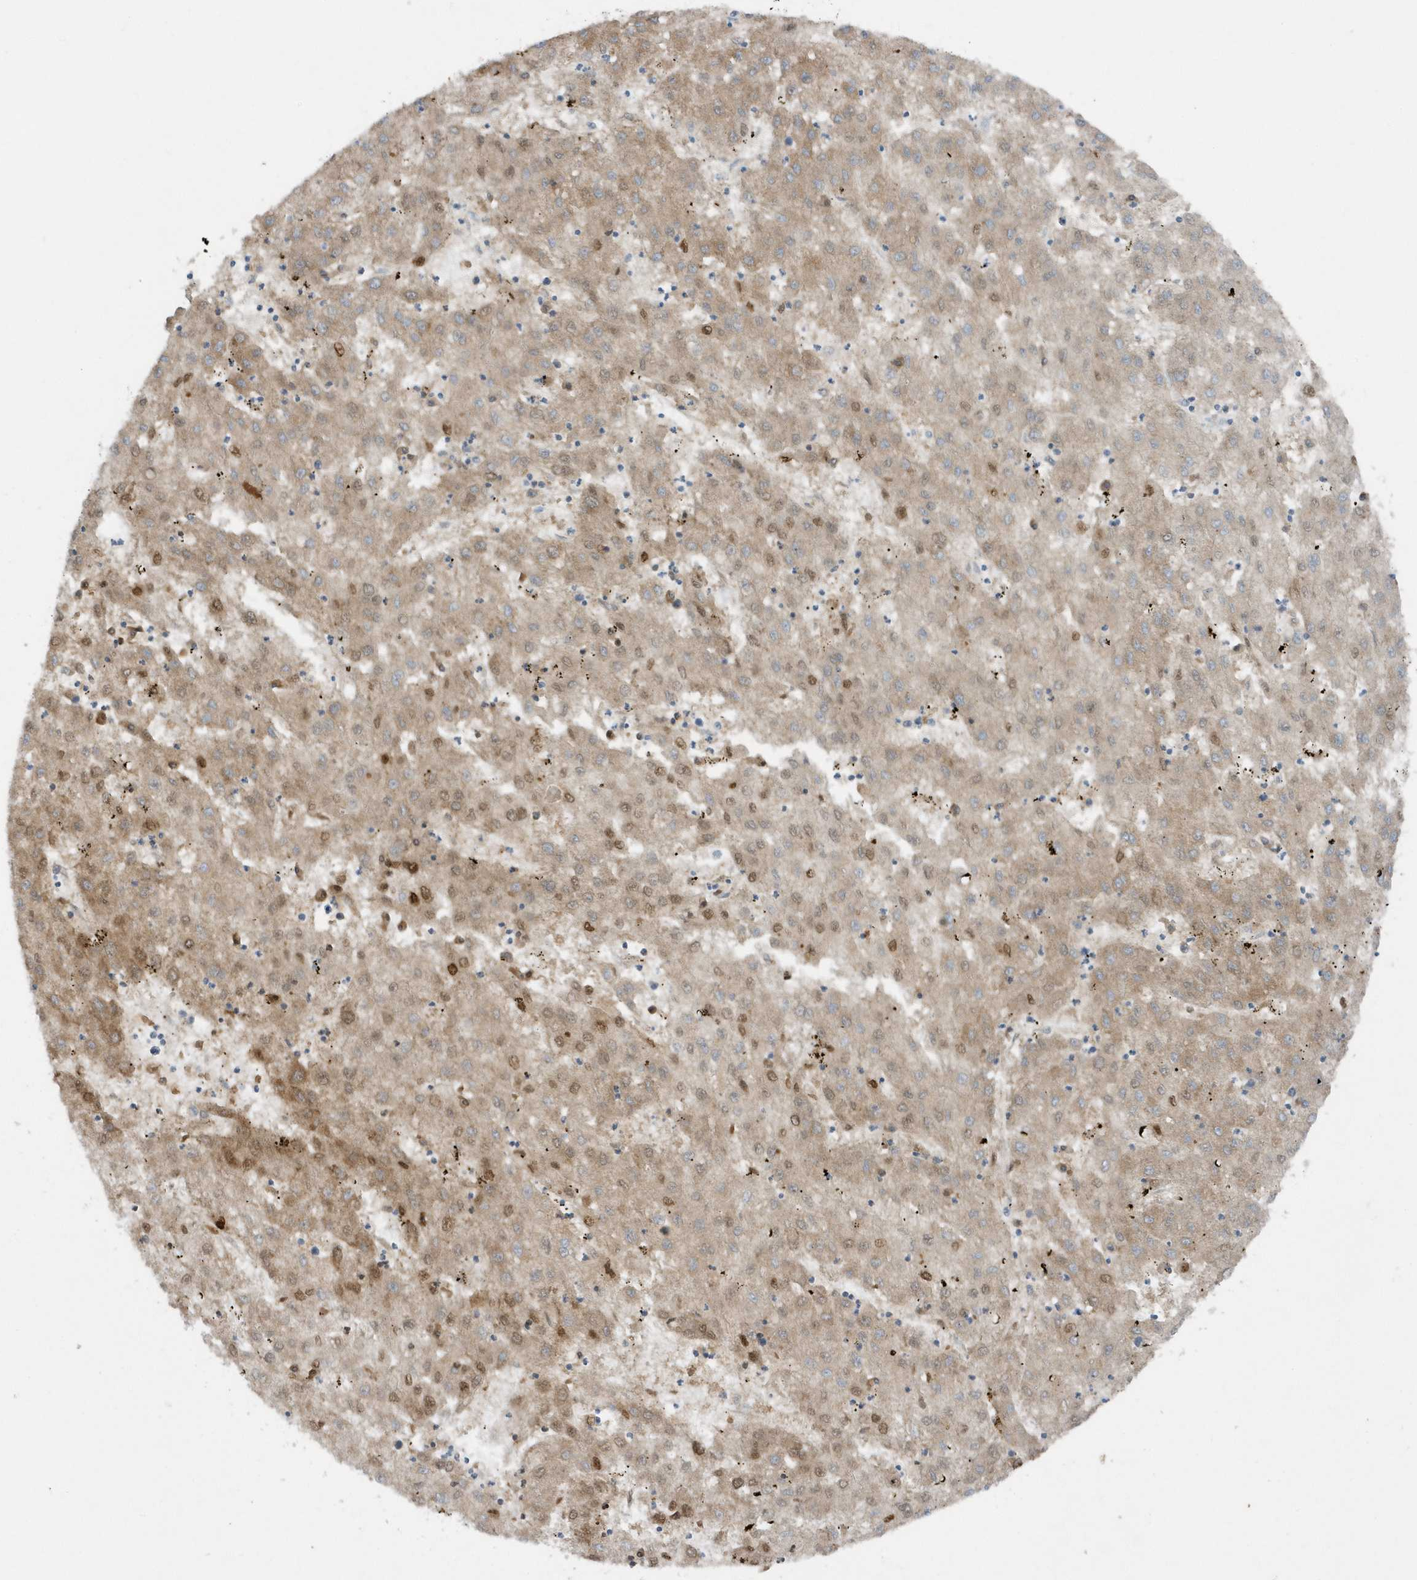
{"staining": {"intensity": "moderate", "quantity": ">75%", "location": "cytoplasmic/membranous,nuclear"}, "tissue": "liver cancer", "cell_type": "Tumor cells", "image_type": "cancer", "snomed": [{"axis": "morphology", "description": "Carcinoma, Hepatocellular, NOS"}, {"axis": "topography", "description": "Liver"}], "caption": "Moderate cytoplasmic/membranous and nuclear protein expression is seen in about >75% of tumor cells in hepatocellular carcinoma (liver).", "gene": "SLC38A2", "patient": {"sex": "male", "age": 72}}